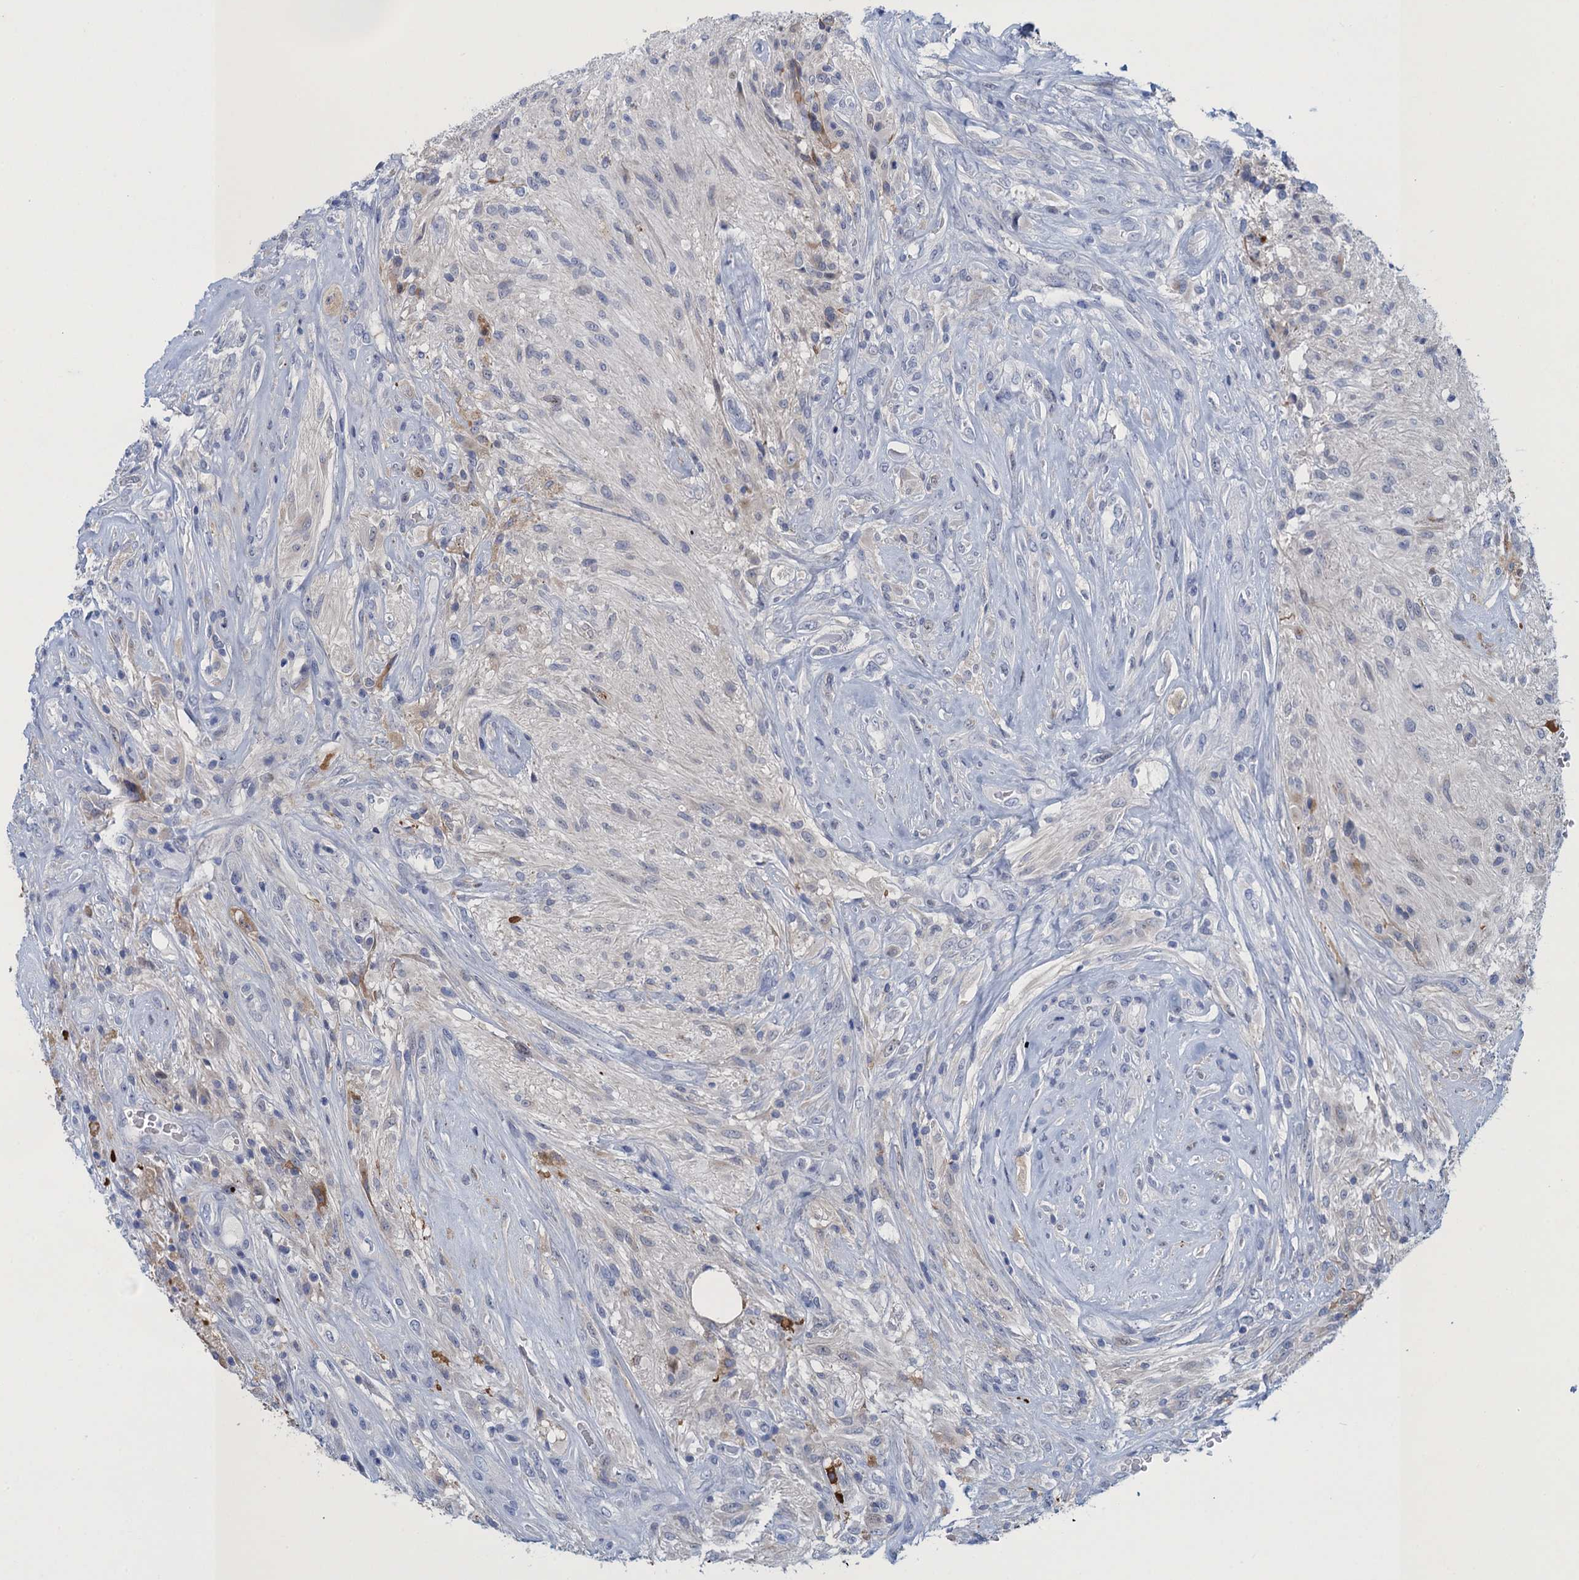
{"staining": {"intensity": "negative", "quantity": "none", "location": "none"}, "tissue": "glioma", "cell_type": "Tumor cells", "image_type": "cancer", "snomed": [{"axis": "morphology", "description": "Glioma, malignant, High grade"}, {"axis": "topography", "description": "Brain"}], "caption": "This photomicrograph is of malignant glioma (high-grade) stained with immunohistochemistry to label a protein in brown with the nuclei are counter-stained blue. There is no expression in tumor cells.", "gene": "SCEL", "patient": {"sex": "male", "age": 56}}